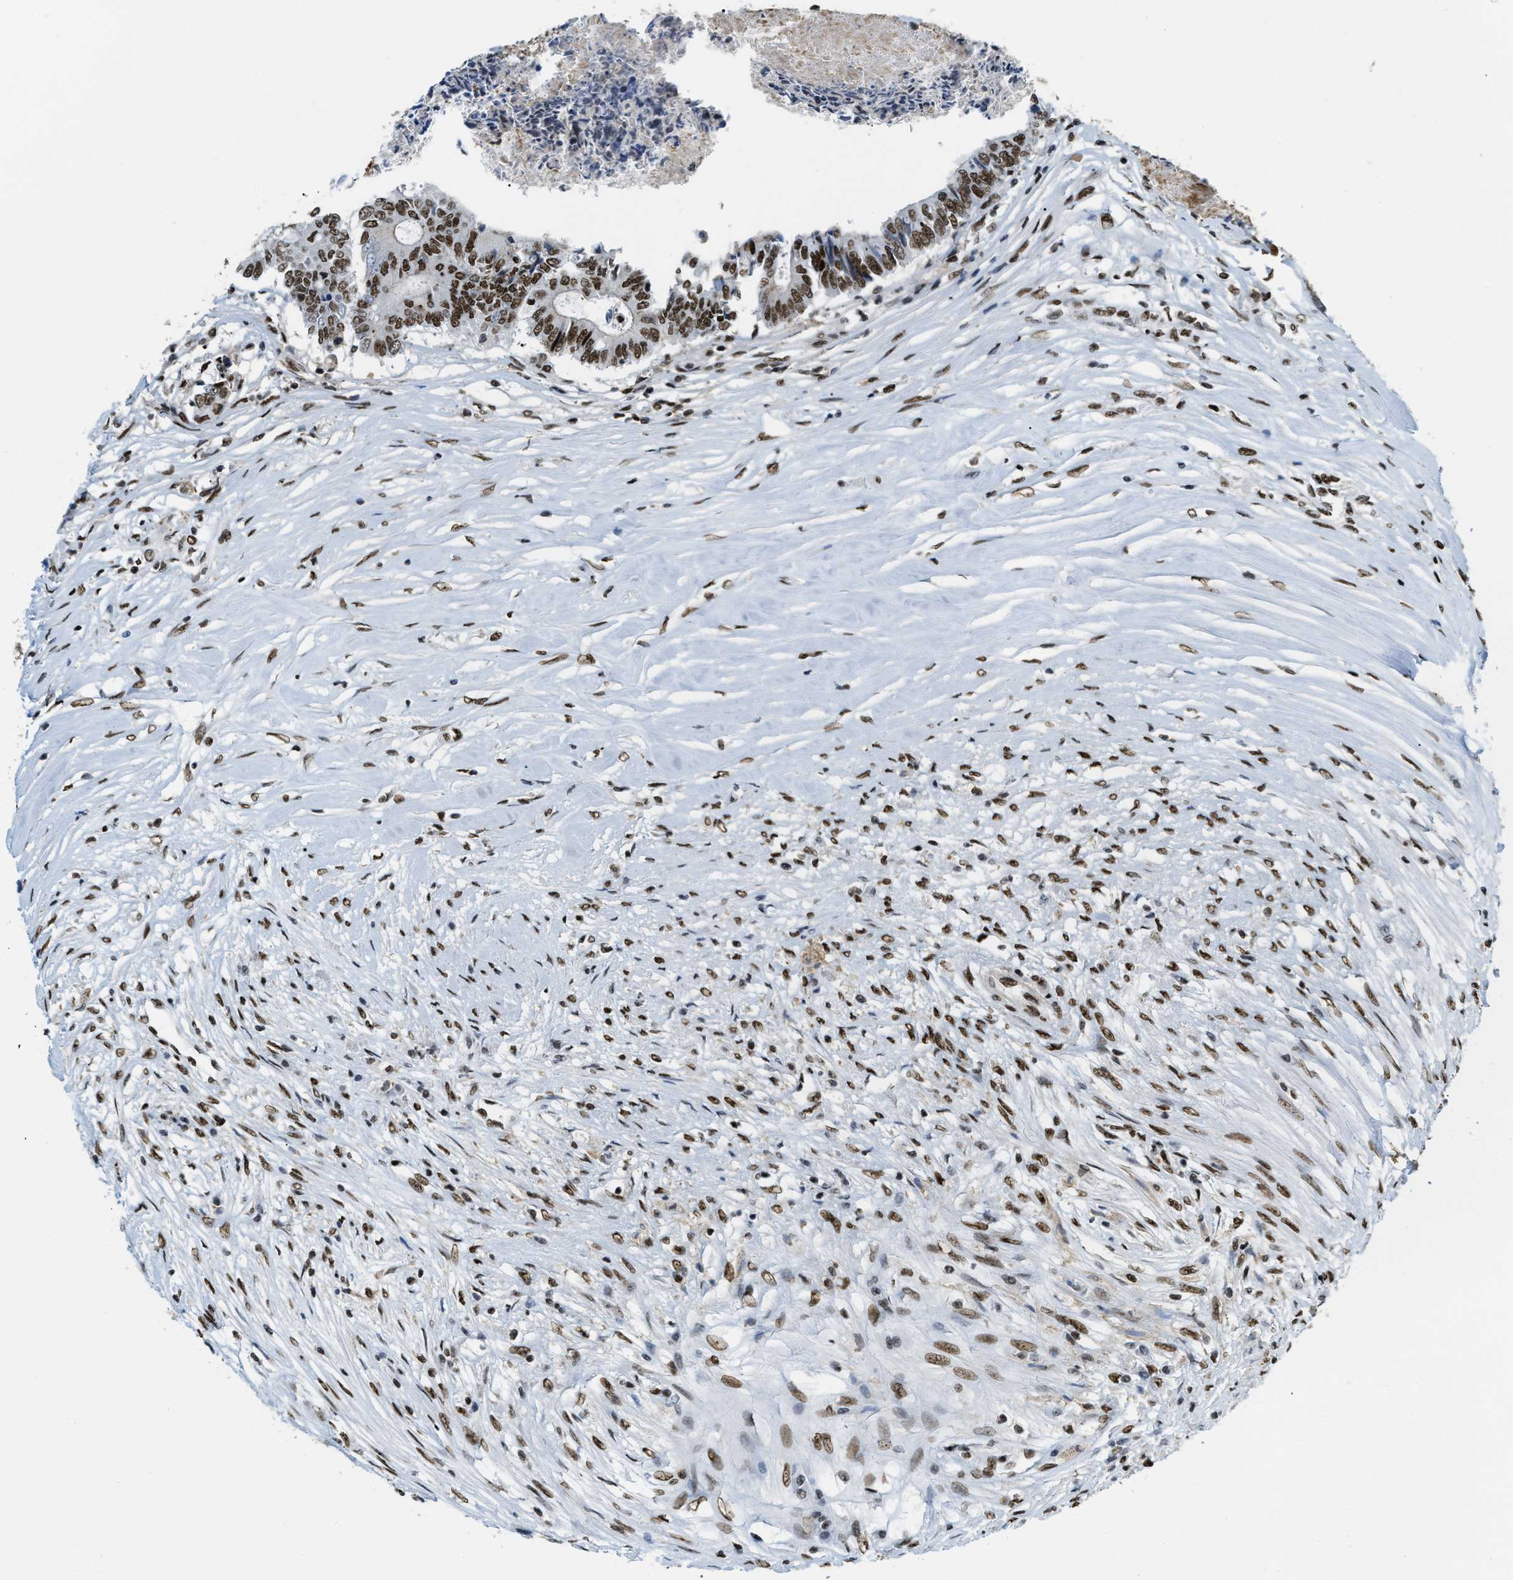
{"staining": {"intensity": "moderate", "quantity": ">75%", "location": "nuclear"}, "tissue": "colorectal cancer", "cell_type": "Tumor cells", "image_type": "cancer", "snomed": [{"axis": "morphology", "description": "Adenocarcinoma, NOS"}, {"axis": "topography", "description": "Rectum"}], "caption": "An immunohistochemistry (IHC) photomicrograph of tumor tissue is shown. Protein staining in brown shows moderate nuclear positivity in colorectal cancer within tumor cells.", "gene": "NUMA1", "patient": {"sex": "male", "age": 63}}